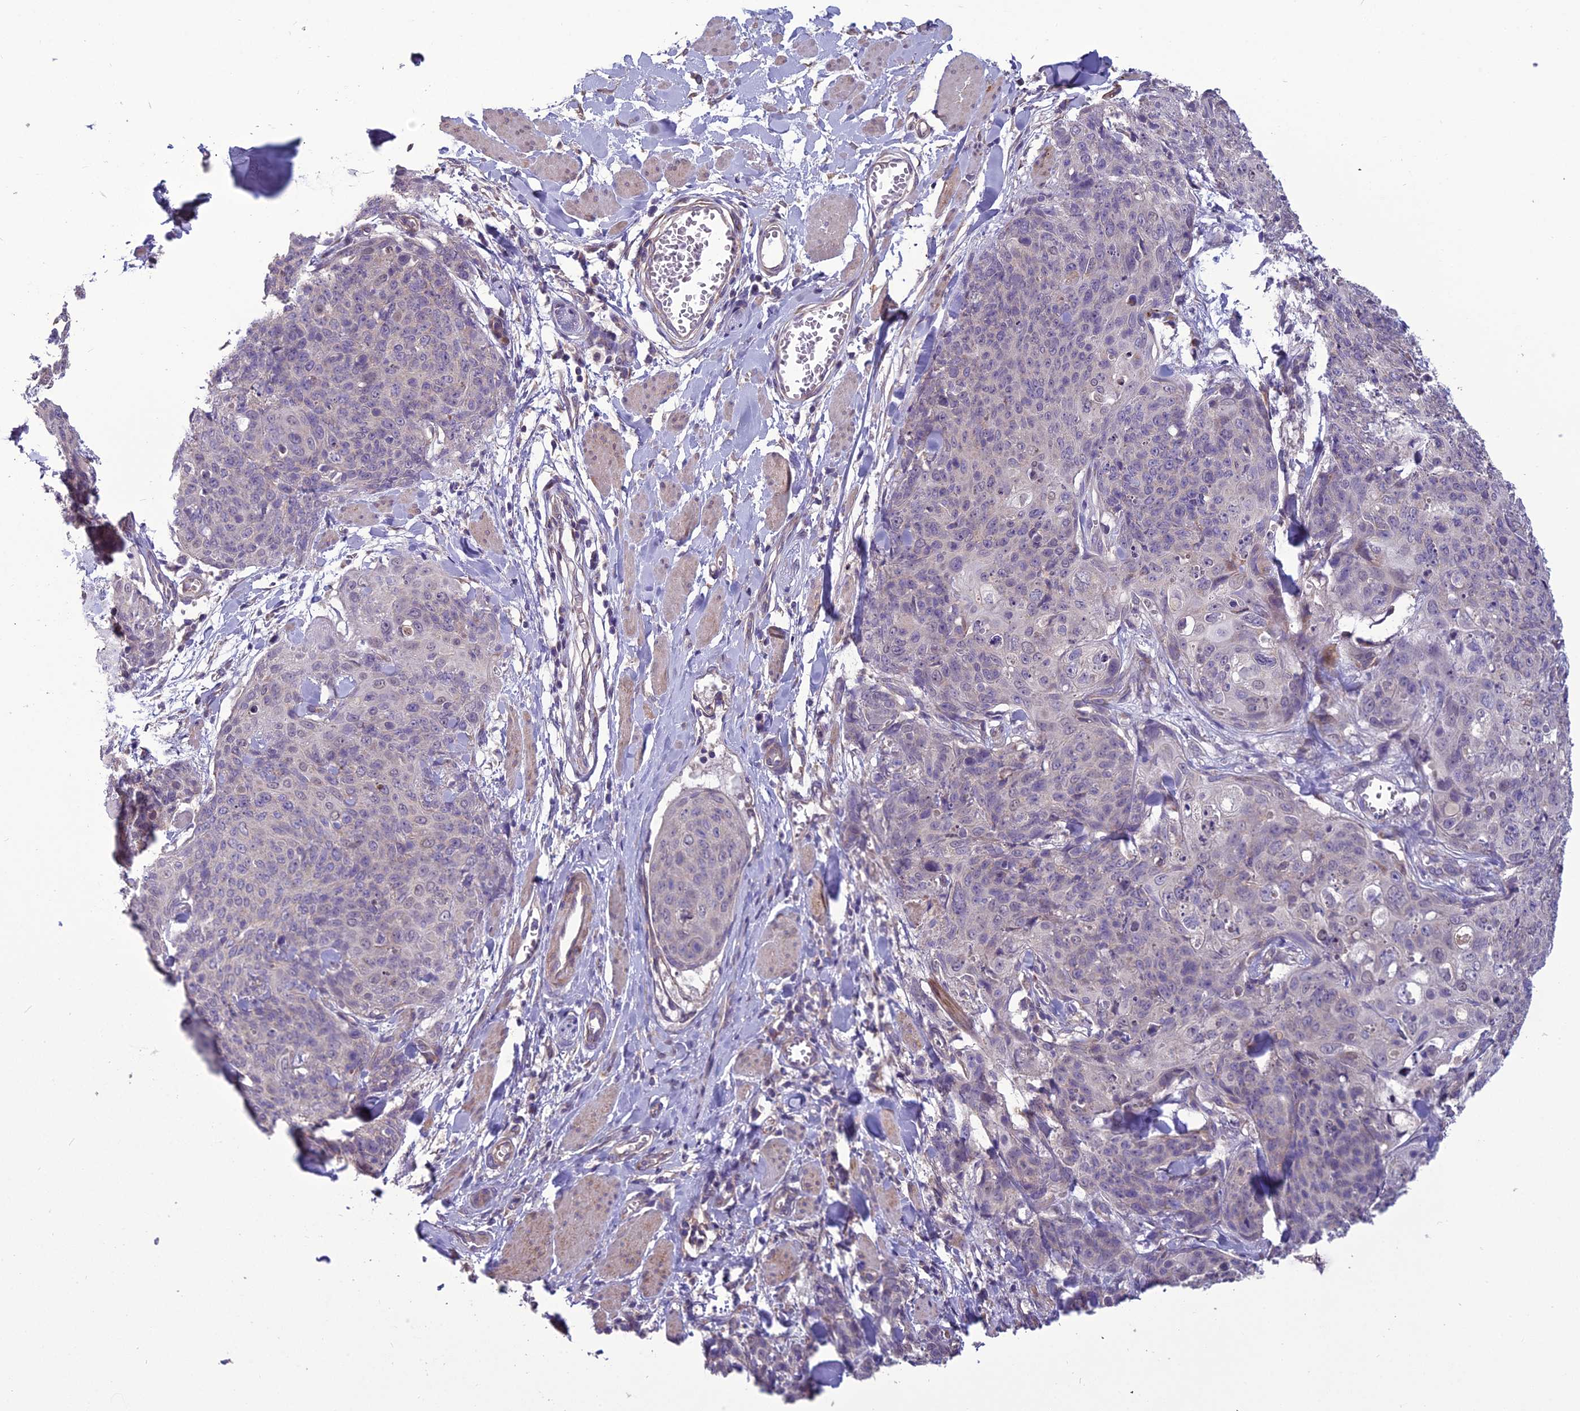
{"staining": {"intensity": "negative", "quantity": "none", "location": "none"}, "tissue": "skin cancer", "cell_type": "Tumor cells", "image_type": "cancer", "snomed": [{"axis": "morphology", "description": "Squamous cell carcinoma, NOS"}, {"axis": "topography", "description": "Skin"}, {"axis": "topography", "description": "Vulva"}], "caption": "High power microscopy histopathology image of an immunohistochemistry (IHC) micrograph of skin squamous cell carcinoma, revealing no significant positivity in tumor cells. The staining is performed using DAB brown chromogen with nuclei counter-stained in using hematoxylin.", "gene": "DUS2", "patient": {"sex": "female", "age": 85}}